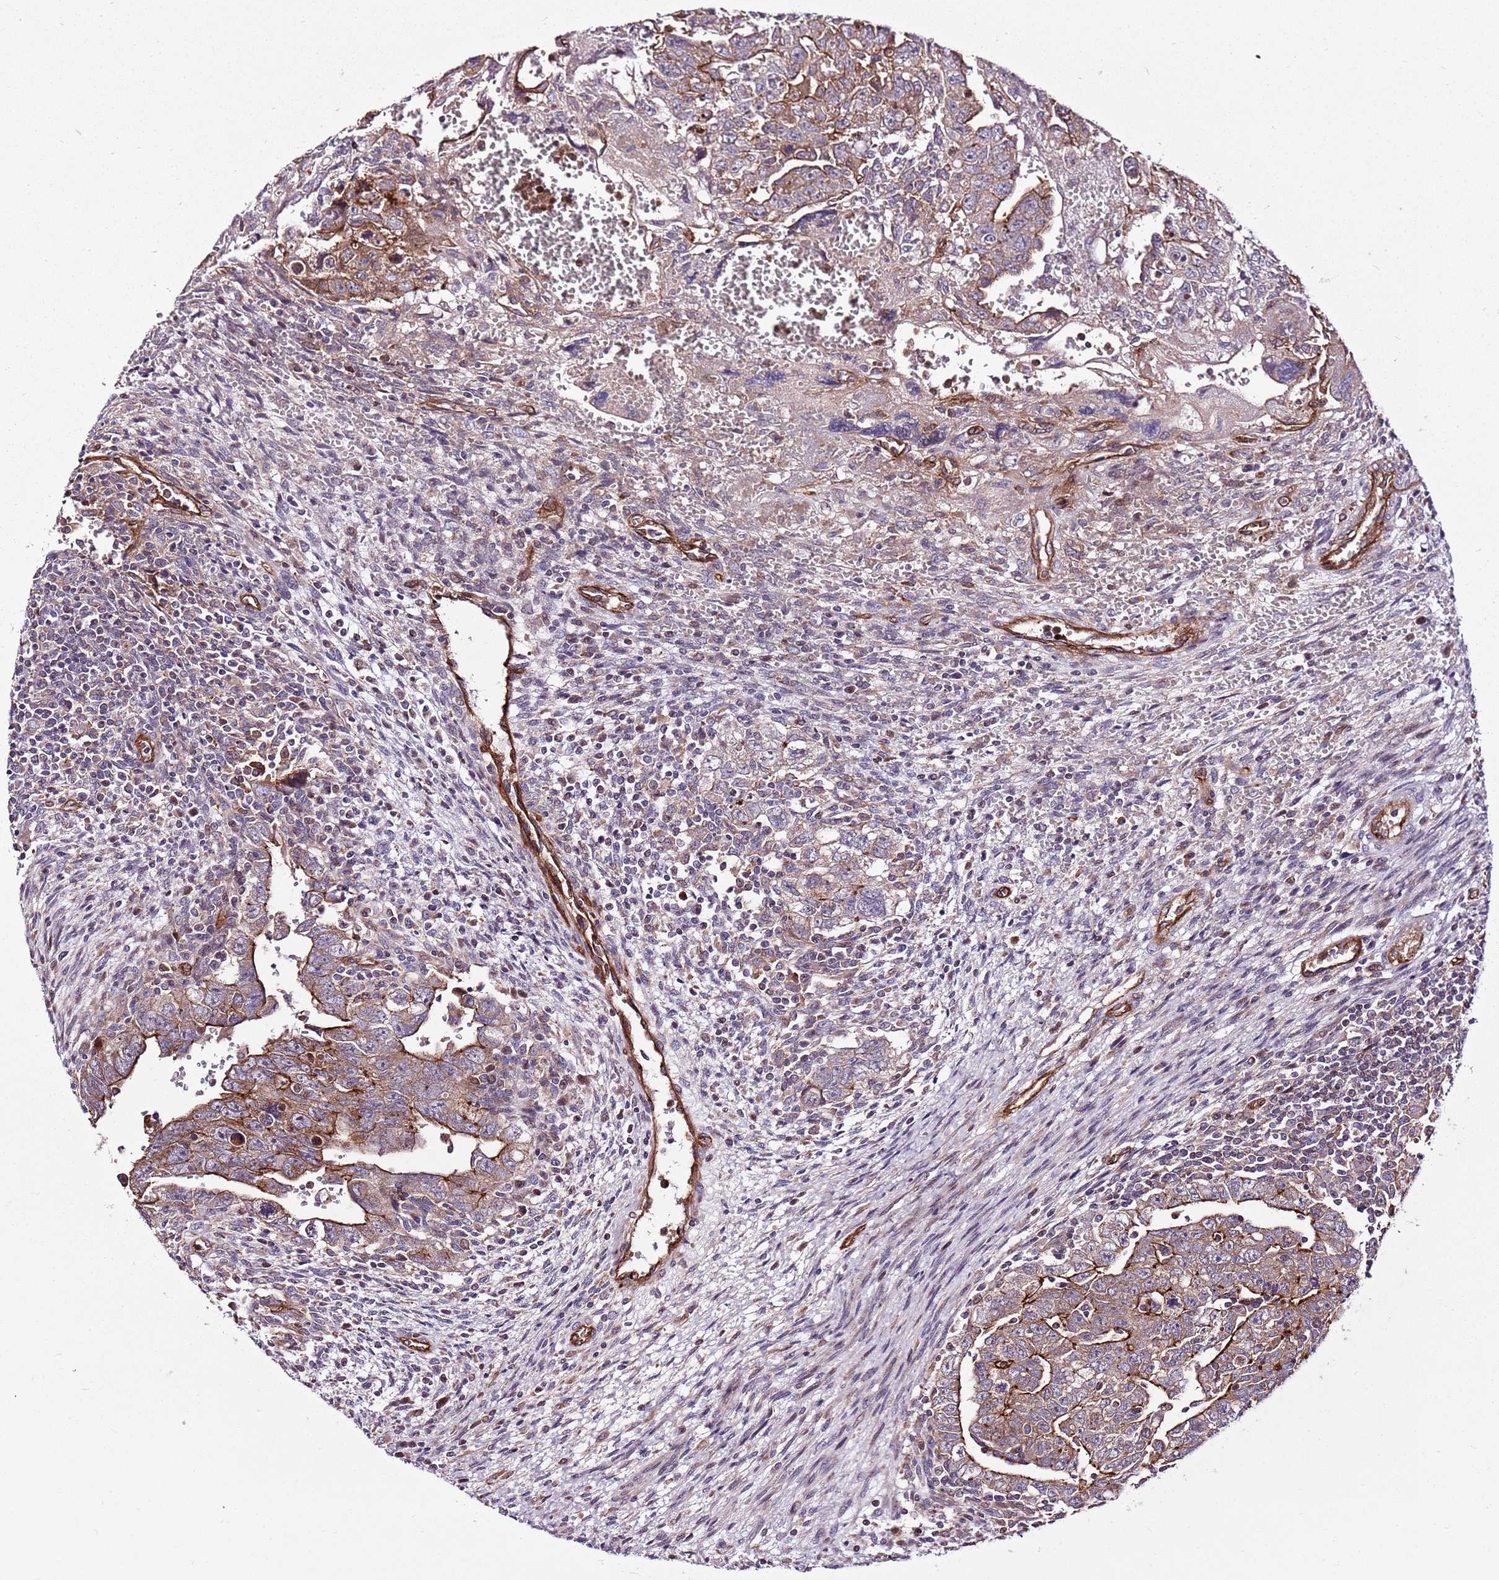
{"staining": {"intensity": "moderate", "quantity": ">75%", "location": "cytoplasmic/membranous"}, "tissue": "testis cancer", "cell_type": "Tumor cells", "image_type": "cancer", "snomed": [{"axis": "morphology", "description": "Carcinoma, Embryonal, NOS"}, {"axis": "topography", "description": "Testis"}], "caption": "Testis cancer stained with DAB immunohistochemistry demonstrates medium levels of moderate cytoplasmic/membranous expression in approximately >75% of tumor cells. (DAB IHC with brightfield microscopy, high magnification).", "gene": "ZNF827", "patient": {"sex": "male", "age": 28}}